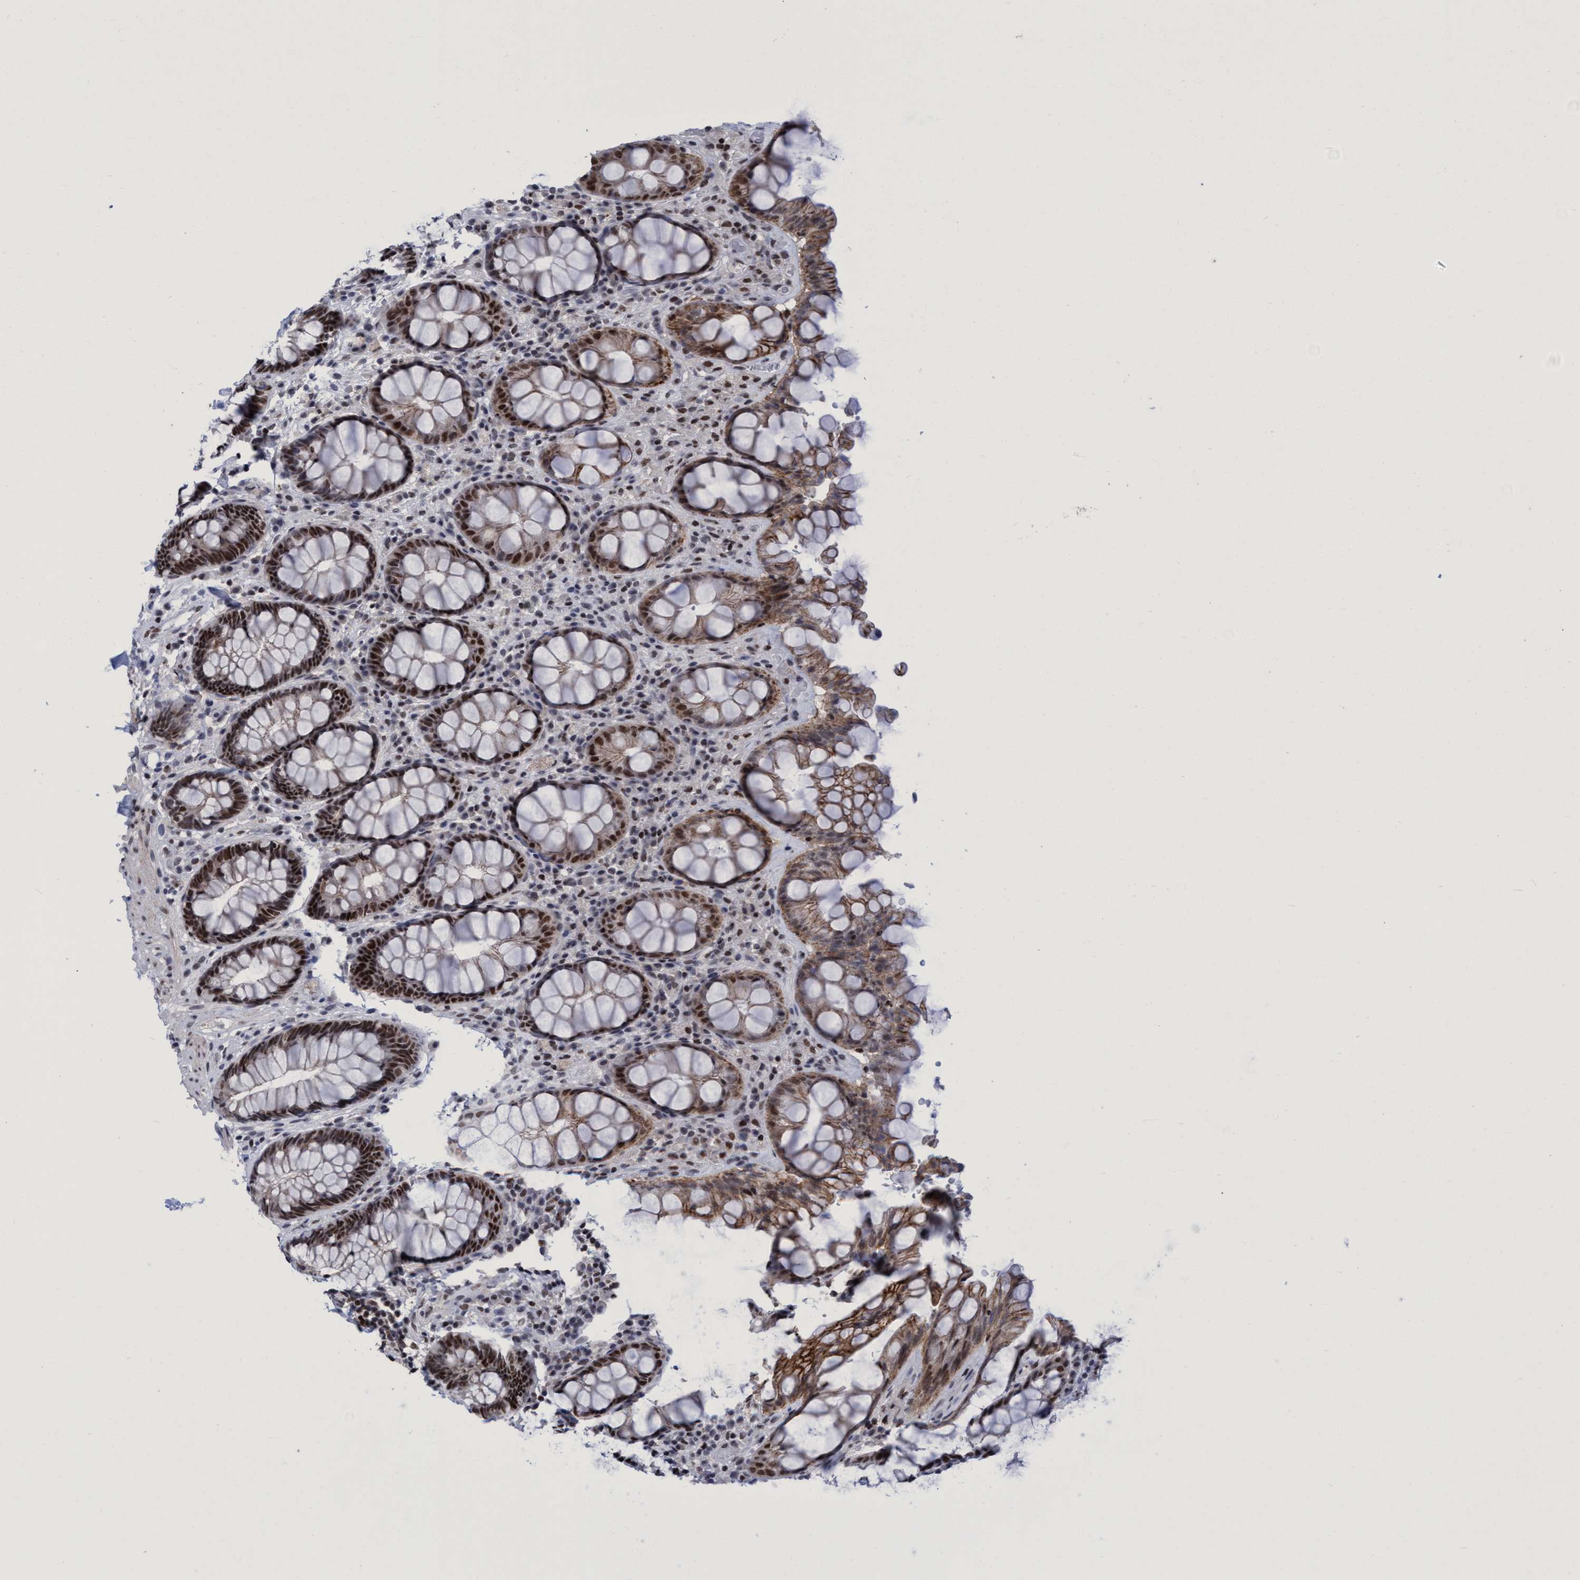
{"staining": {"intensity": "strong", "quantity": ">75%", "location": "cytoplasmic/membranous,nuclear"}, "tissue": "rectum", "cell_type": "Glandular cells", "image_type": "normal", "snomed": [{"axis": "morphology", "description": "Normal tissue, NOS"}, {"axis": "topography", "description": "Rectum"}], "caption": "Immunohistochemical staining of normal rectum shows strong cytoplasmic/membranous,nuclear protein positivity in approximately >75% of glandular cells.", "gene": "C9orf78", "patient": {"sex": "male", "age": 64}}